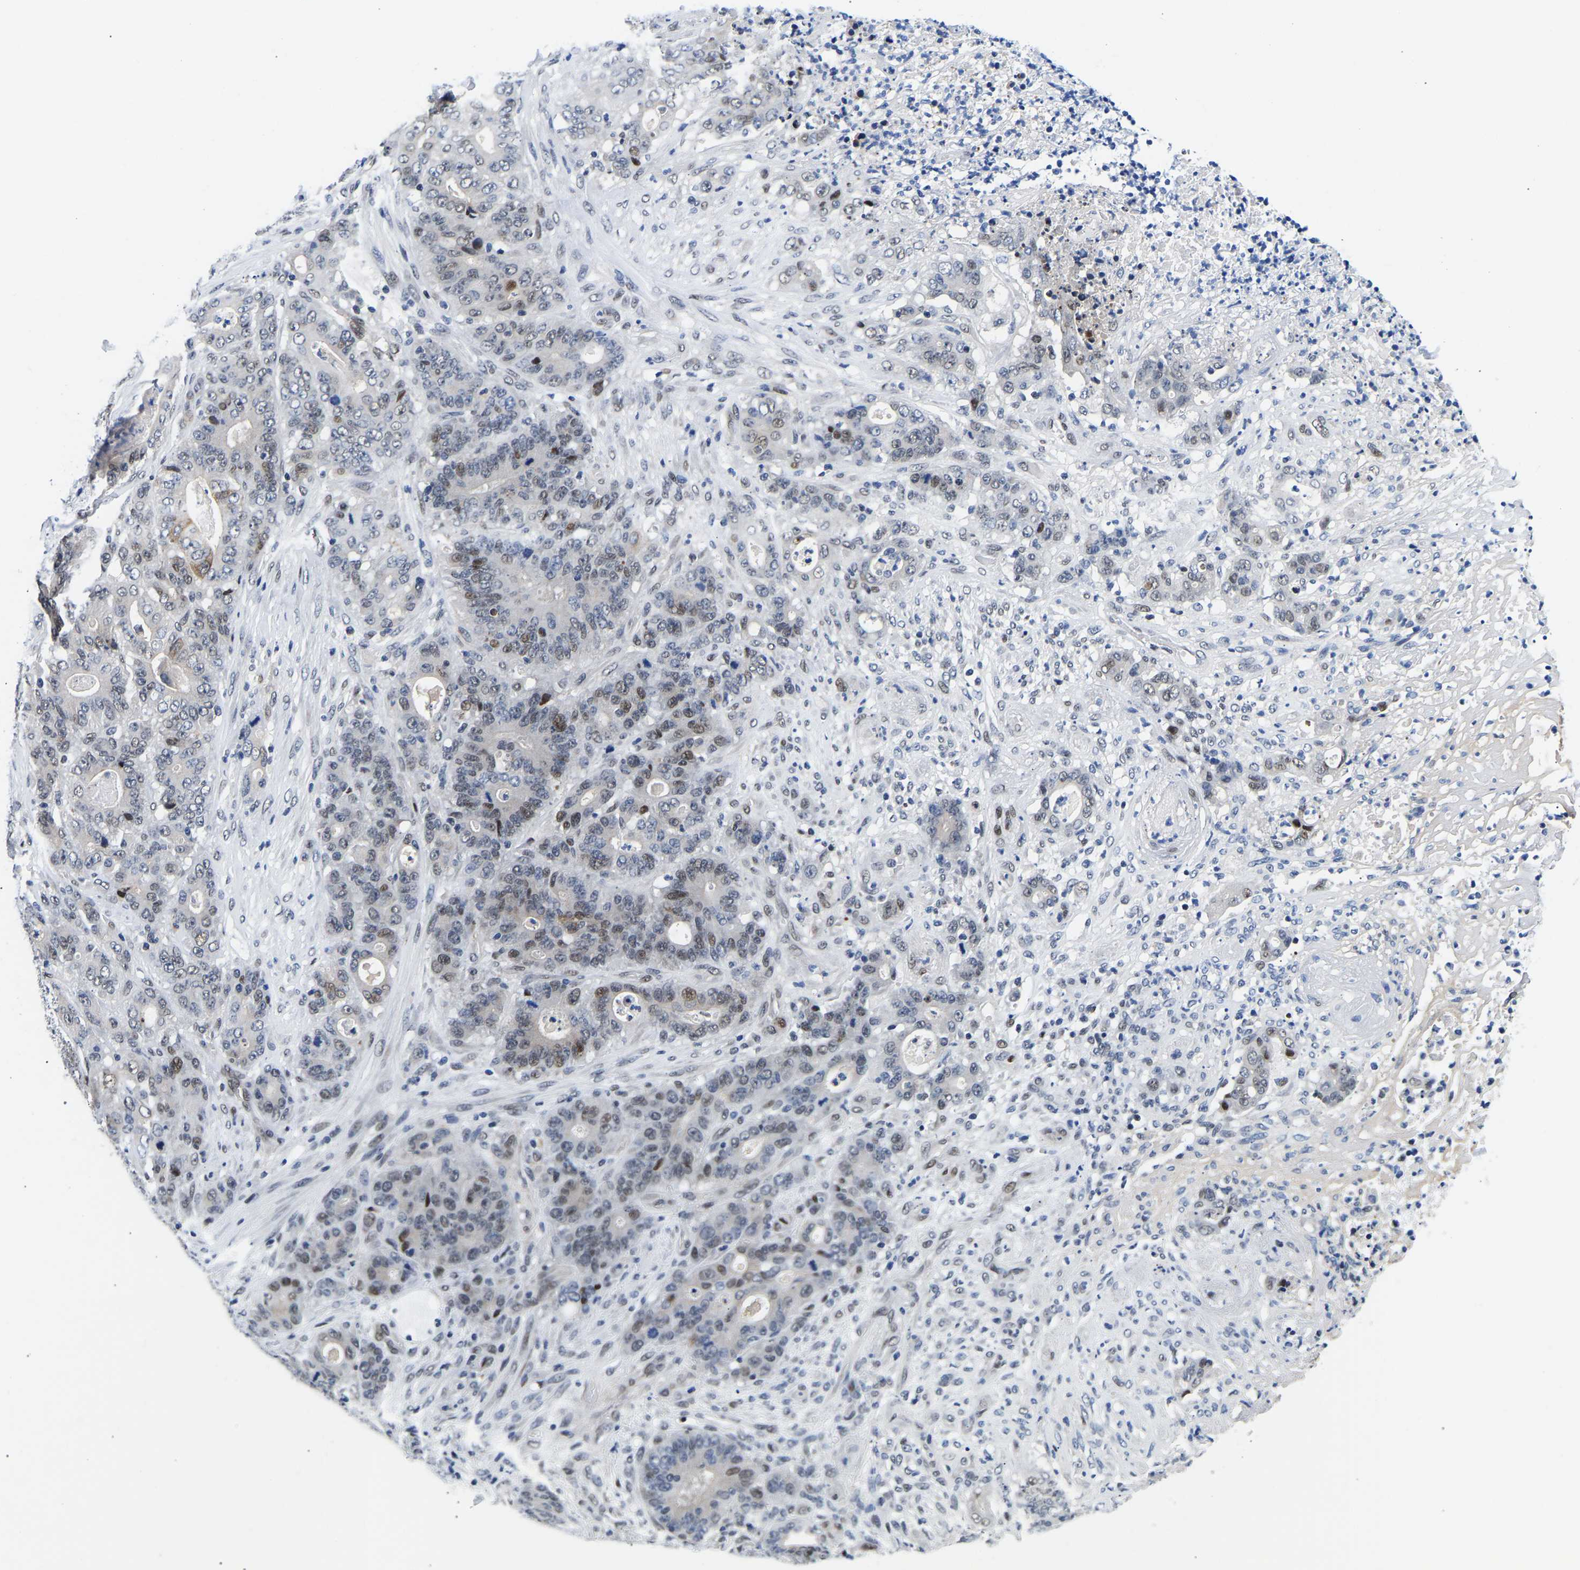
{"staining": {"intensity": "moderate", "quantity": "<25%", "location": "nuclear"}, "tissue": "stomach cancer", "cell_type": "Tumor cells", "image_type": "cancer", "snomed": [{"axis": "morphology", "description": "Adenocarcinoma, NOS"}, {"axis": "topography", "description": "Stomach"}], "caption": "This is a micrograph of immunohistochemistry staining of stomach adenocarcinoma, which shows moderate positivity in the nuclear of tumor cells.", "gene": "PTRHD1", "patient": {"sex": "female", "age": 73}}